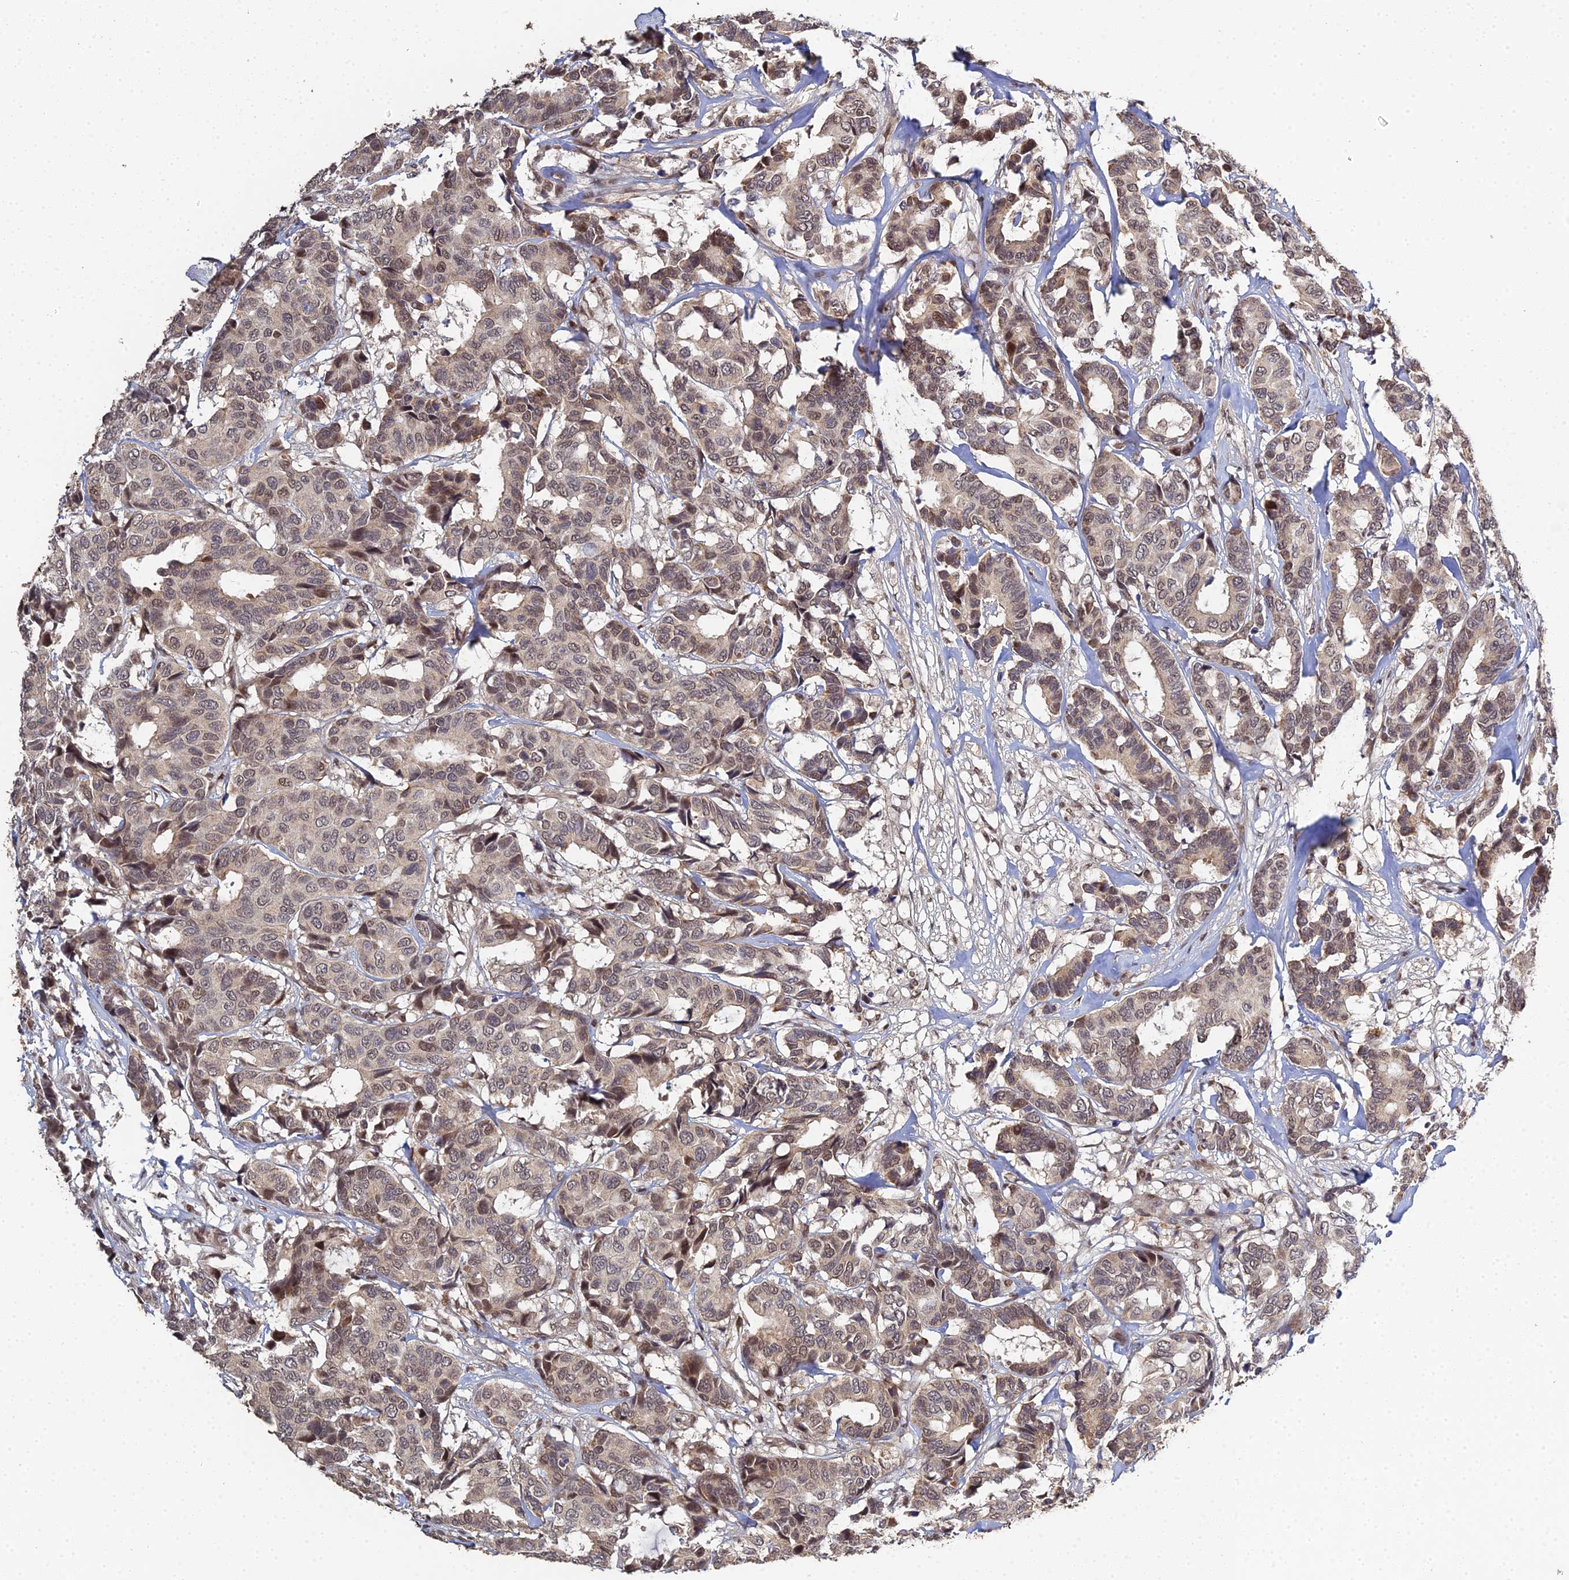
{"staining": {"intensity": "moderate", "quantity": ">75%", "location": "nuclear"}, "tissue": "breast cancer", "cell_type": "Tumor cells", "image_type": "cancer", "snomed": [{"axis": "morphology", "description": "Duct carcinoma"}, {"axis": "topography", "description": "Breast"}], "caption": "Immunohistochemistry (DAB) staining of human breast cancer reveals moderate nuclear protein positivity in about >75% of tumor cells.", "gene": "ERCC5", "patient": {"sex": "female", "age": 87}}